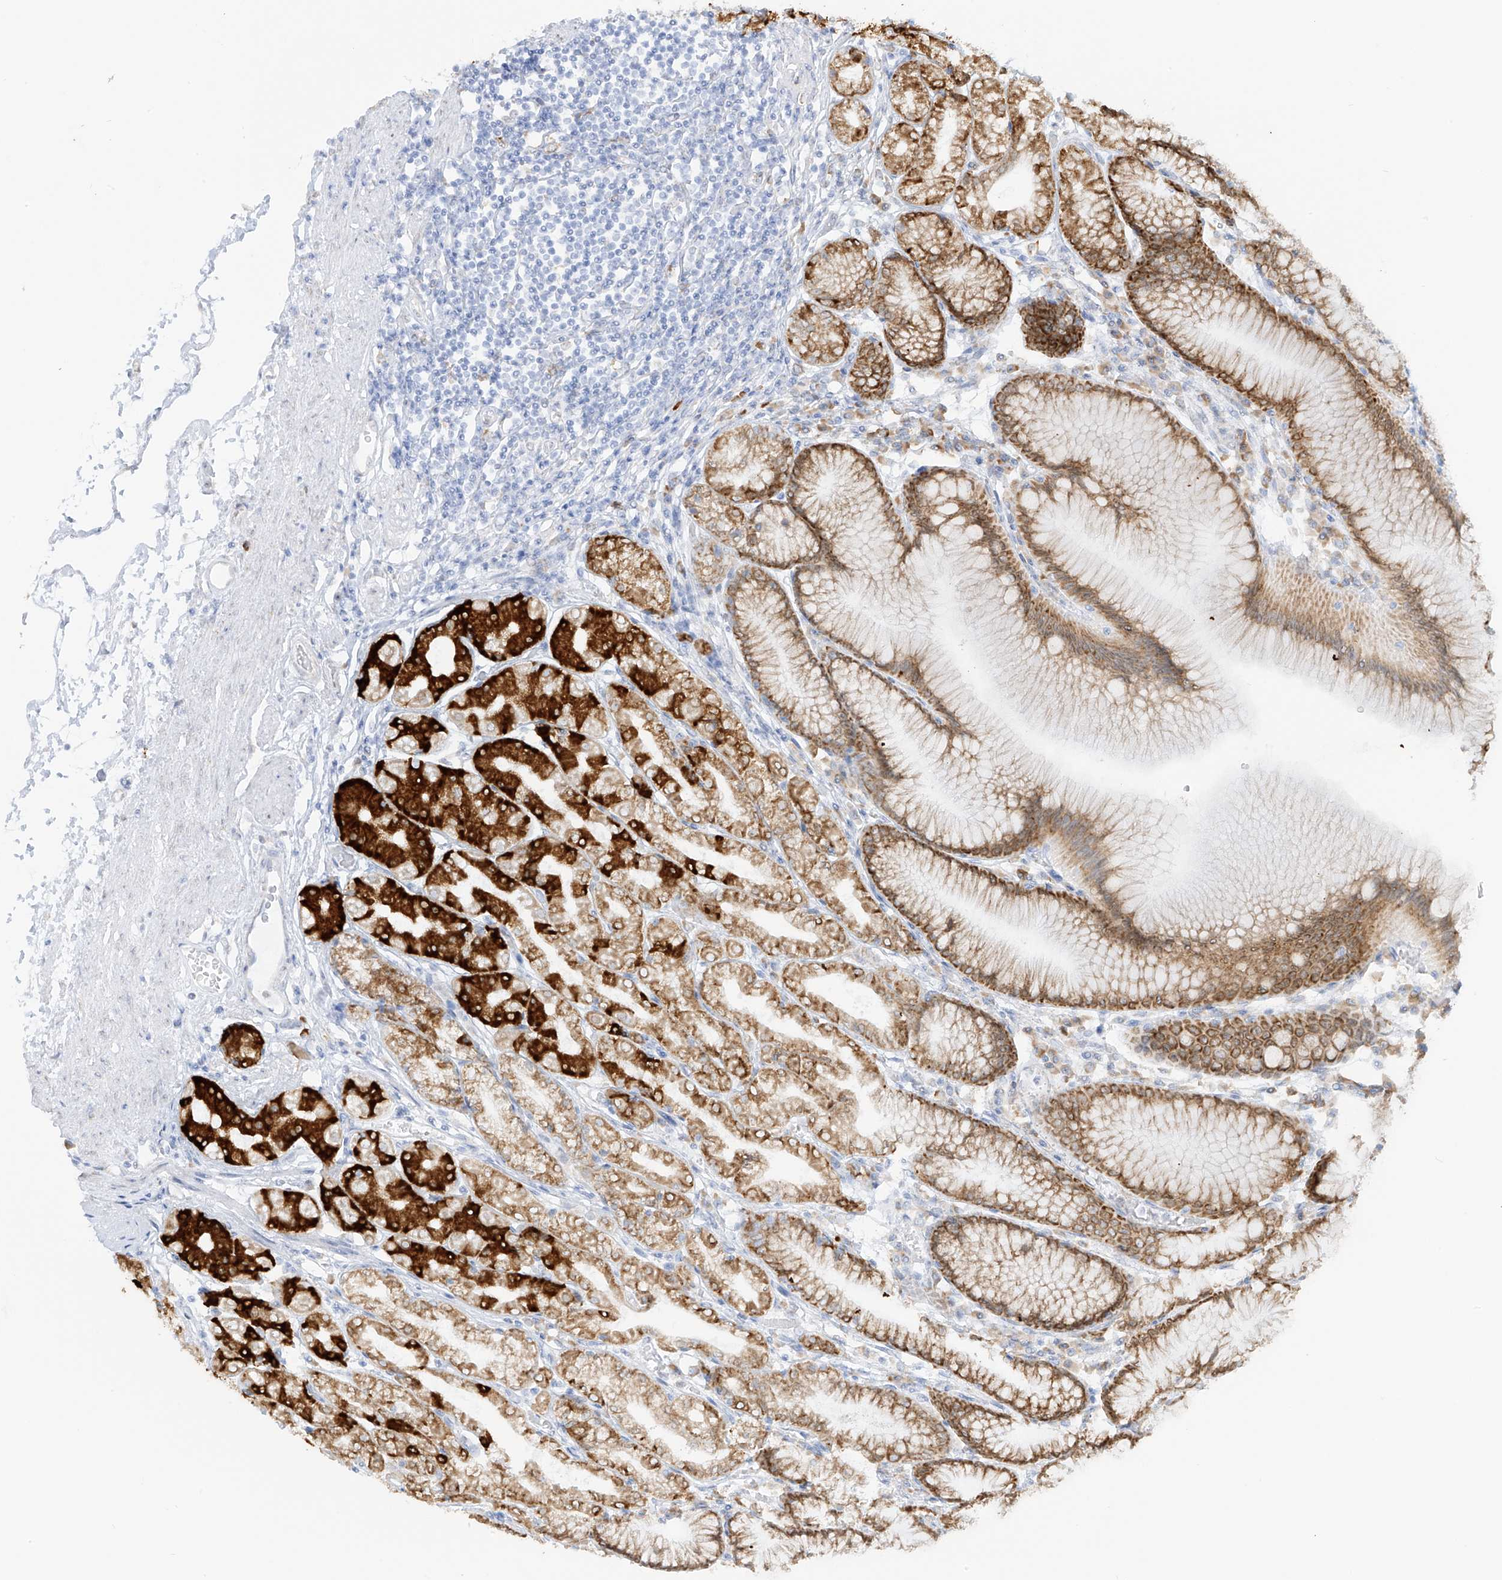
{"staining": {"intensity": "strong", "quantity": ">75%", "location": "cytoplasmic/membranous"}, "tissue": "stomach", "cell_type": "Glandular cells", "image_type": "normal", "snomed": [{"axis": "morphology", "description": "Normal tissue, NOS"}, {"axis": "topography", "description": "Stomach"}], "caption": "Immunohistochemistry micrograph of benign human stomach stained for a protein (brown), which displays high levels of strong cytoplasmic/membranous expression in approximately >75% of glandular cells.", "gene": "LRRC59", "patient": {"sex": "female", "age": 57}}